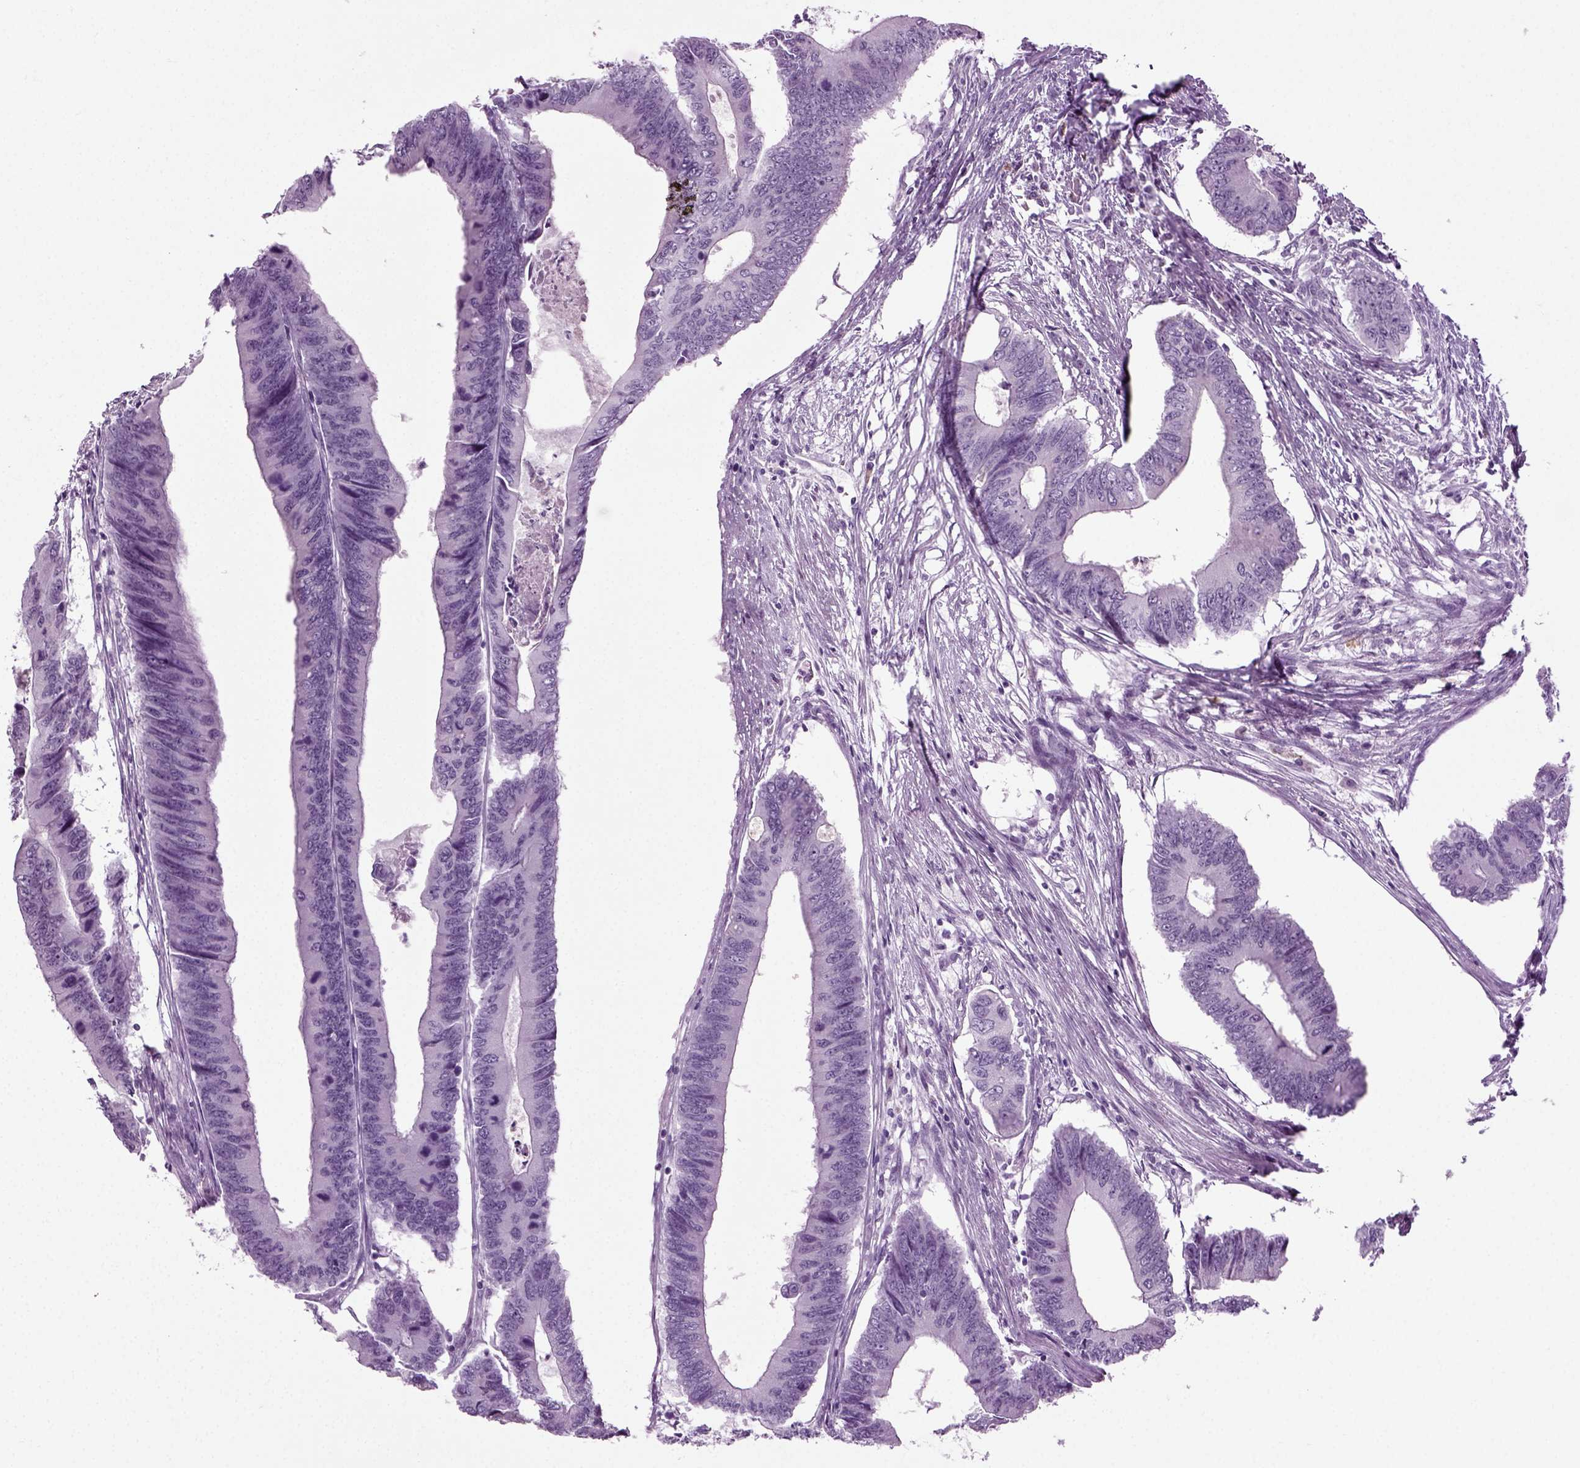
{"staining": {"intensity": "negative", "quantity": "none", "location": "none"}, "tissue": "colorectal cancer", "cell_type": "Tumor cells", "image_type": "cancer", "snomed": [{"axis": "morphology", "description": "Adenocarcinoma, NOS"}, {"axis": "topography", "description": "Colon"}], "caption": "IHC photomicrograph of neoplastic tissue: colorectal cancer stained with DAB shows no significant protein positivity in tumor cells.", "gene": "PRLH", "patient": {"sex": "male", "age": 53}}